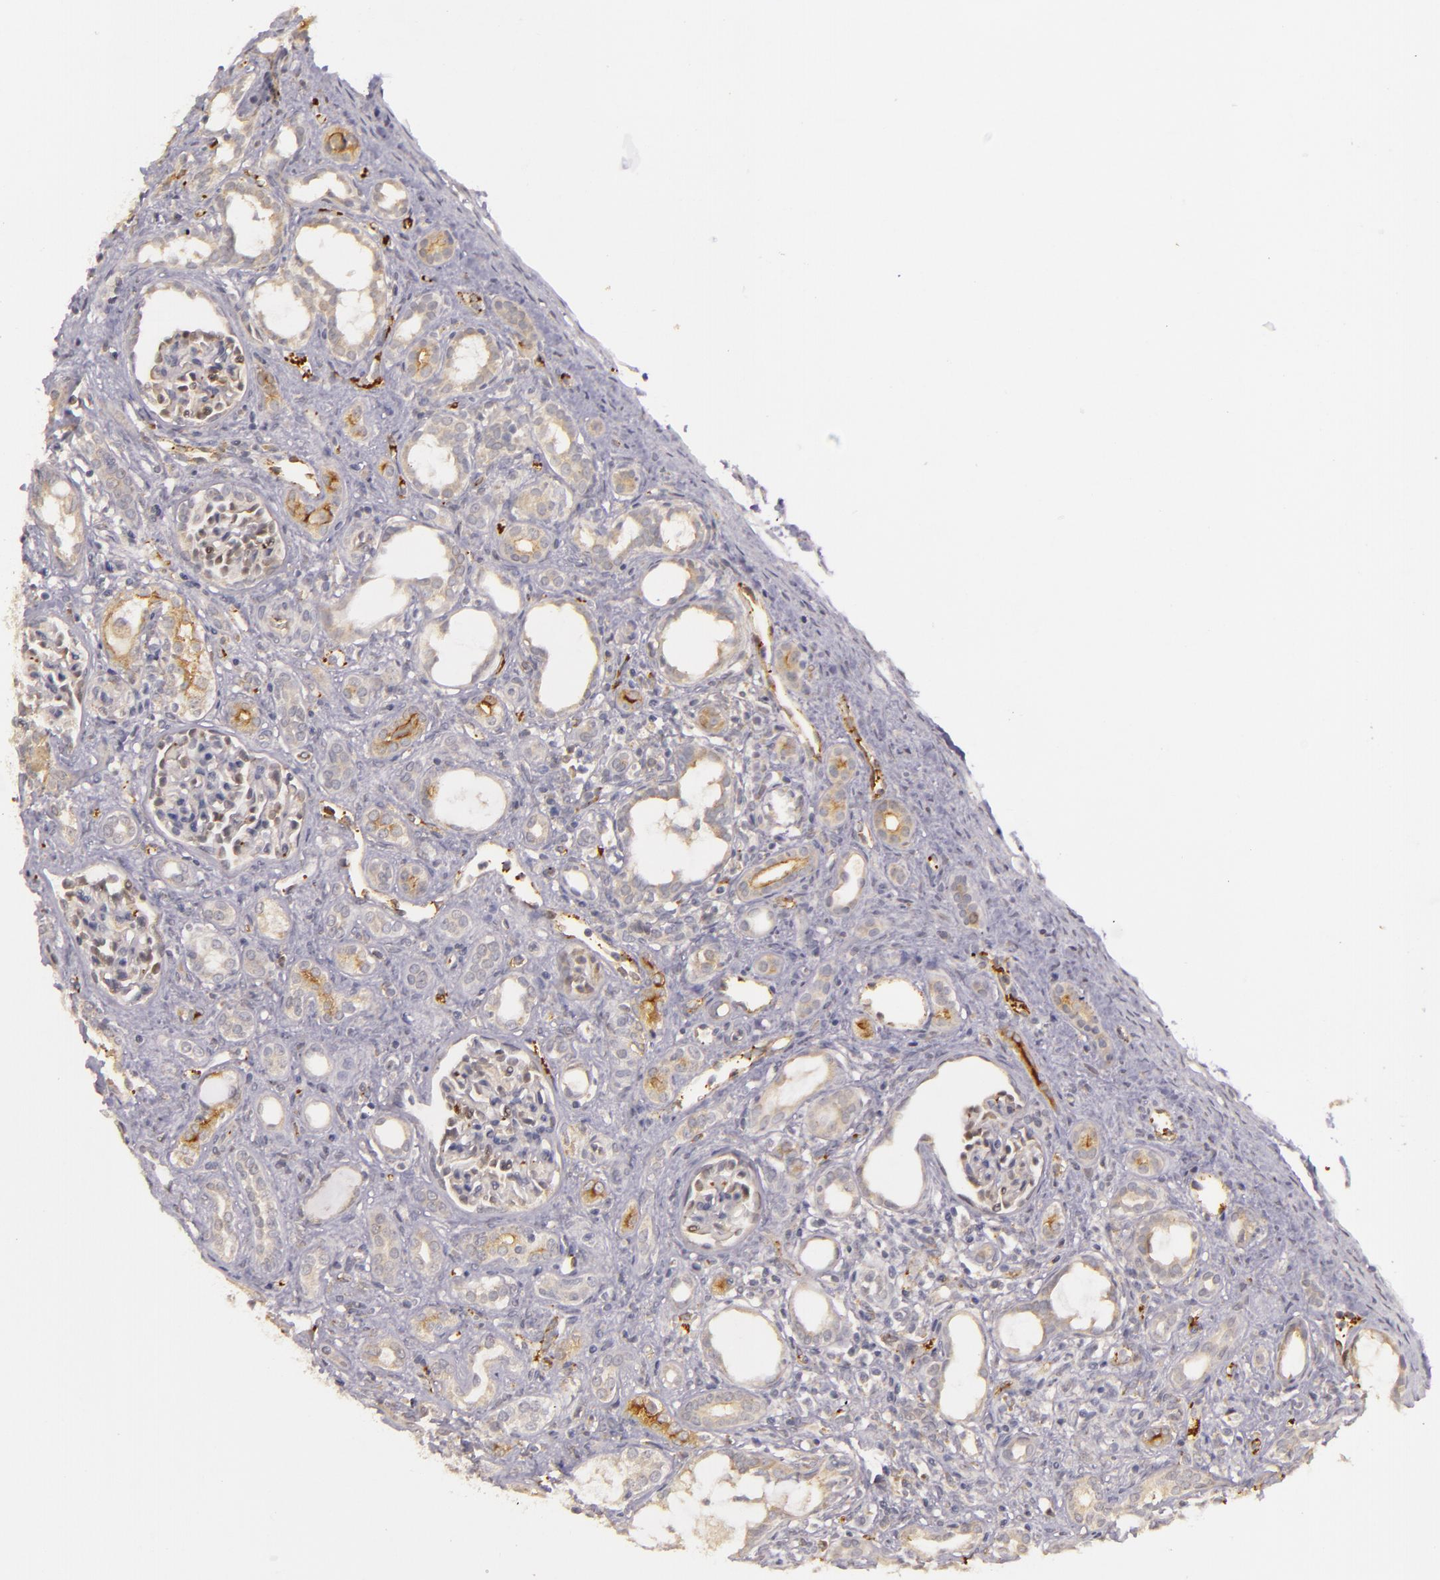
{"staining": {"intensity": "weak", "quantity": "<25%", "location": "cytoplasmic/membranous,nuclear"}, "tissue": "kidney", "cell_type": "Cells in glomeruli", "image_type": "normal", "snomed": [{"axis": "morphology", "description": "Normal tissue, NOS"}, {"axis": "topography", "description": "Kidney"}], "caption": "This is a photomicrograph of immunohistochemistry staining of unremarkable kidney, which shows no positivity in cells in glomeruli.", "gene": "SYTL4", "patient": {"sex": "male", "age": 7}}